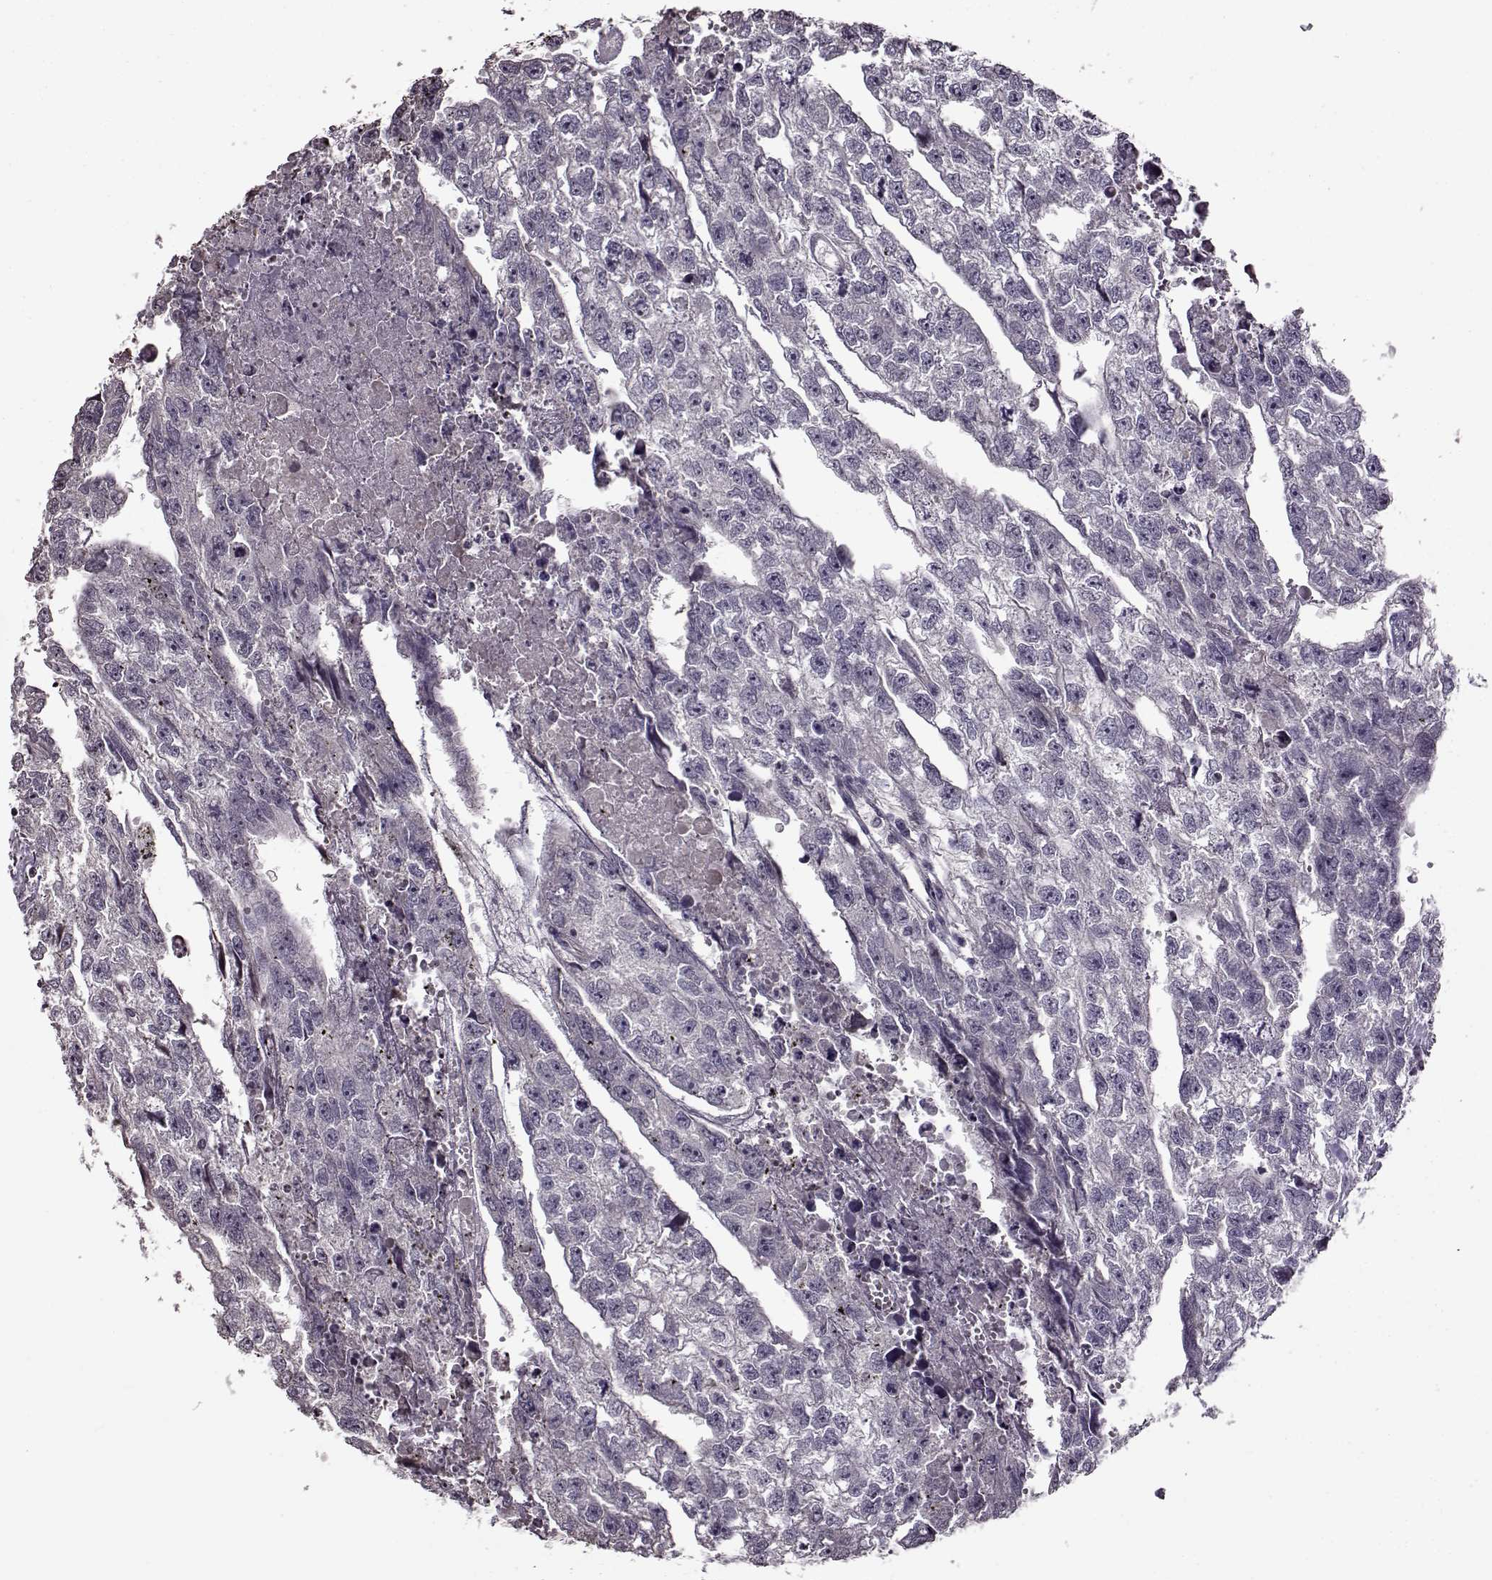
{"staining": {"intensity": "negative", "quantity": "none", "location": "none"}, "tissue": "testis cancer", "cell_type": "Tumor cells", "image_type": "cancer", "snomed": [{"axis": "morphology", "description": "Carcinoma, Embryonal, NOS"}, {"axis": "morphology", "description": "Teratoma, malignant, NOS"}, {"axis": "topography", "description": "Testis"}], "caption": "High power microscopy image of an immunohistochemistry image of testis cancer (malignant teratoma), revealing no significant positivity in tumor cells.", "gene": "FSHB", "patient": {"sex": "male", "age": 44}}